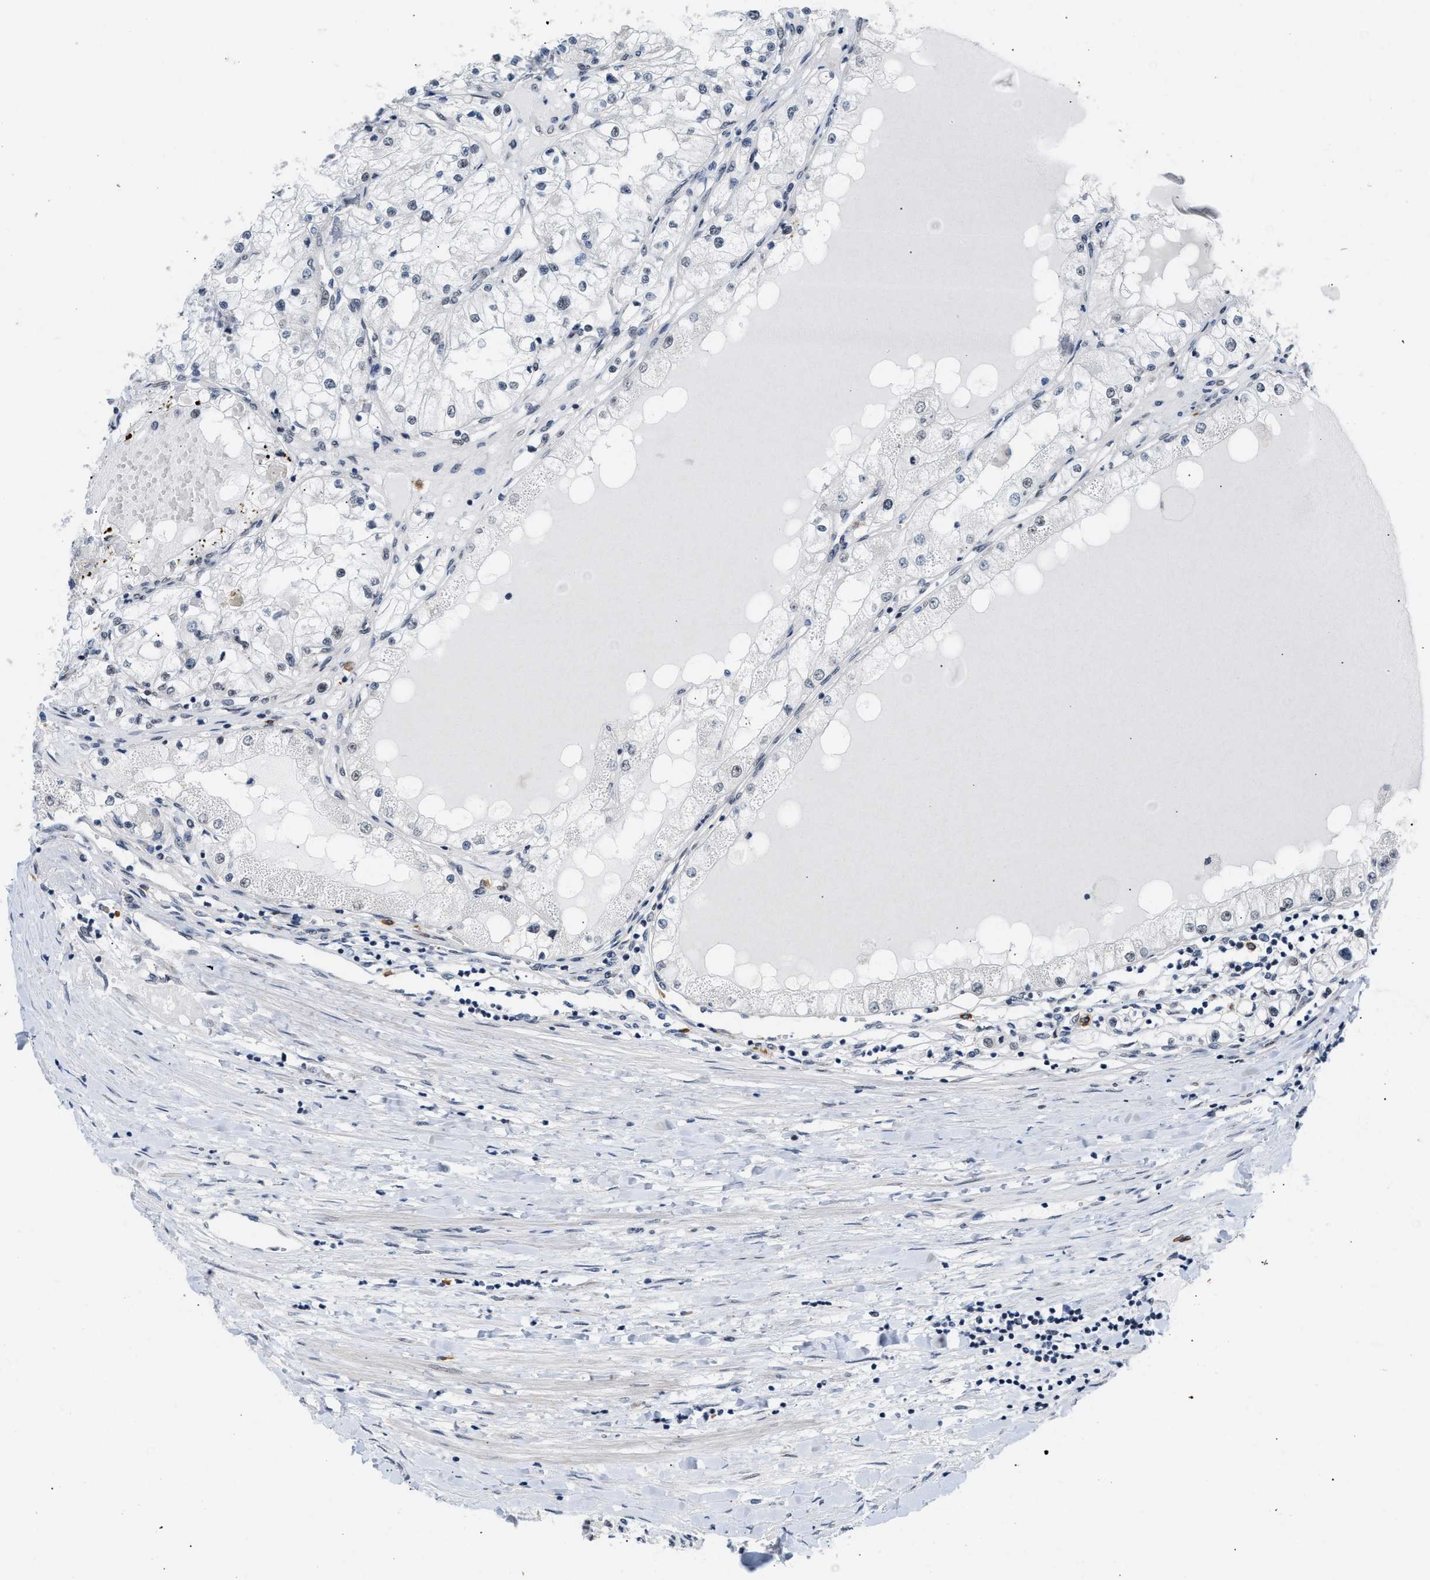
{"staining": {"intensity": "negative", "quantity": "none", "location": "none"}, "tissue": "renal cancer", "cell_type": "Tumor cells", "image_type": "cancer", "snomed": [{"axis": "morphology", "description": "Adenocarcinoma, NOS"}, {"axis": "topography", "description": "Kidney"}], "caption": "The image shows no significant staining in tumor cells of renal cancer (adenocarcinoma).", "gene": "TXNRD3", "patient": {"sex": "male", "age": 68}}